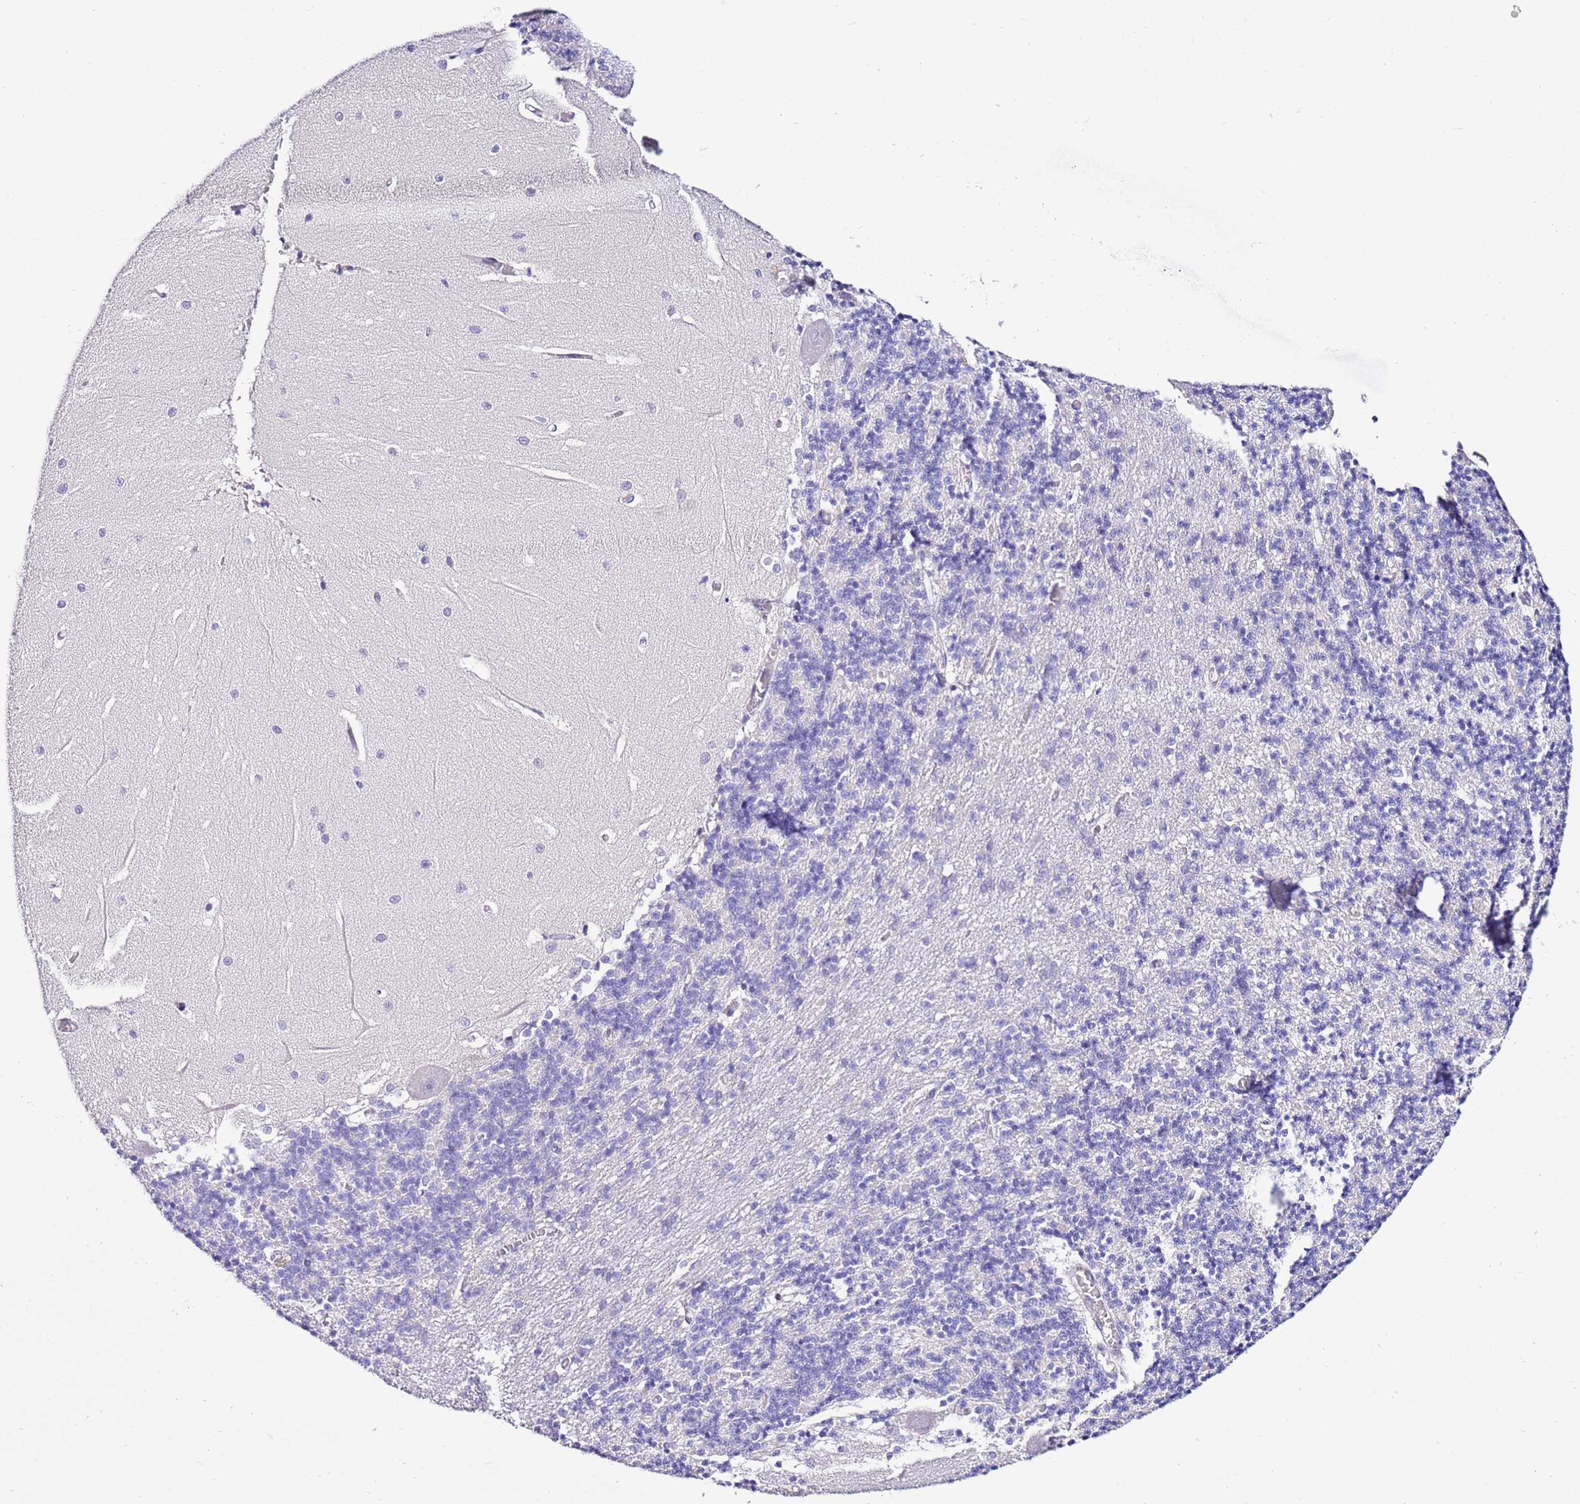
{"staining": {"intensity": "negative", "quantity": "none", "location": "none"}, "tissue": "cerebellum", "cell_type": "Cells in granular layer", "image_type": "normal", "snomed": [{"axis": "morphology", "description": "Normal tissue, NOS"}, {"axis": "topography", "description": "Cerebellum"}], "caption": "Immunohistochemistry of normal cerebellum exhibits no expression in cells in granular layer. The staining is performed using DAB brown chromogen with nuclei counter-stained in using hematoxylin.", "gene": "HGD", "patient": {"sex": "male", "age": 37}}